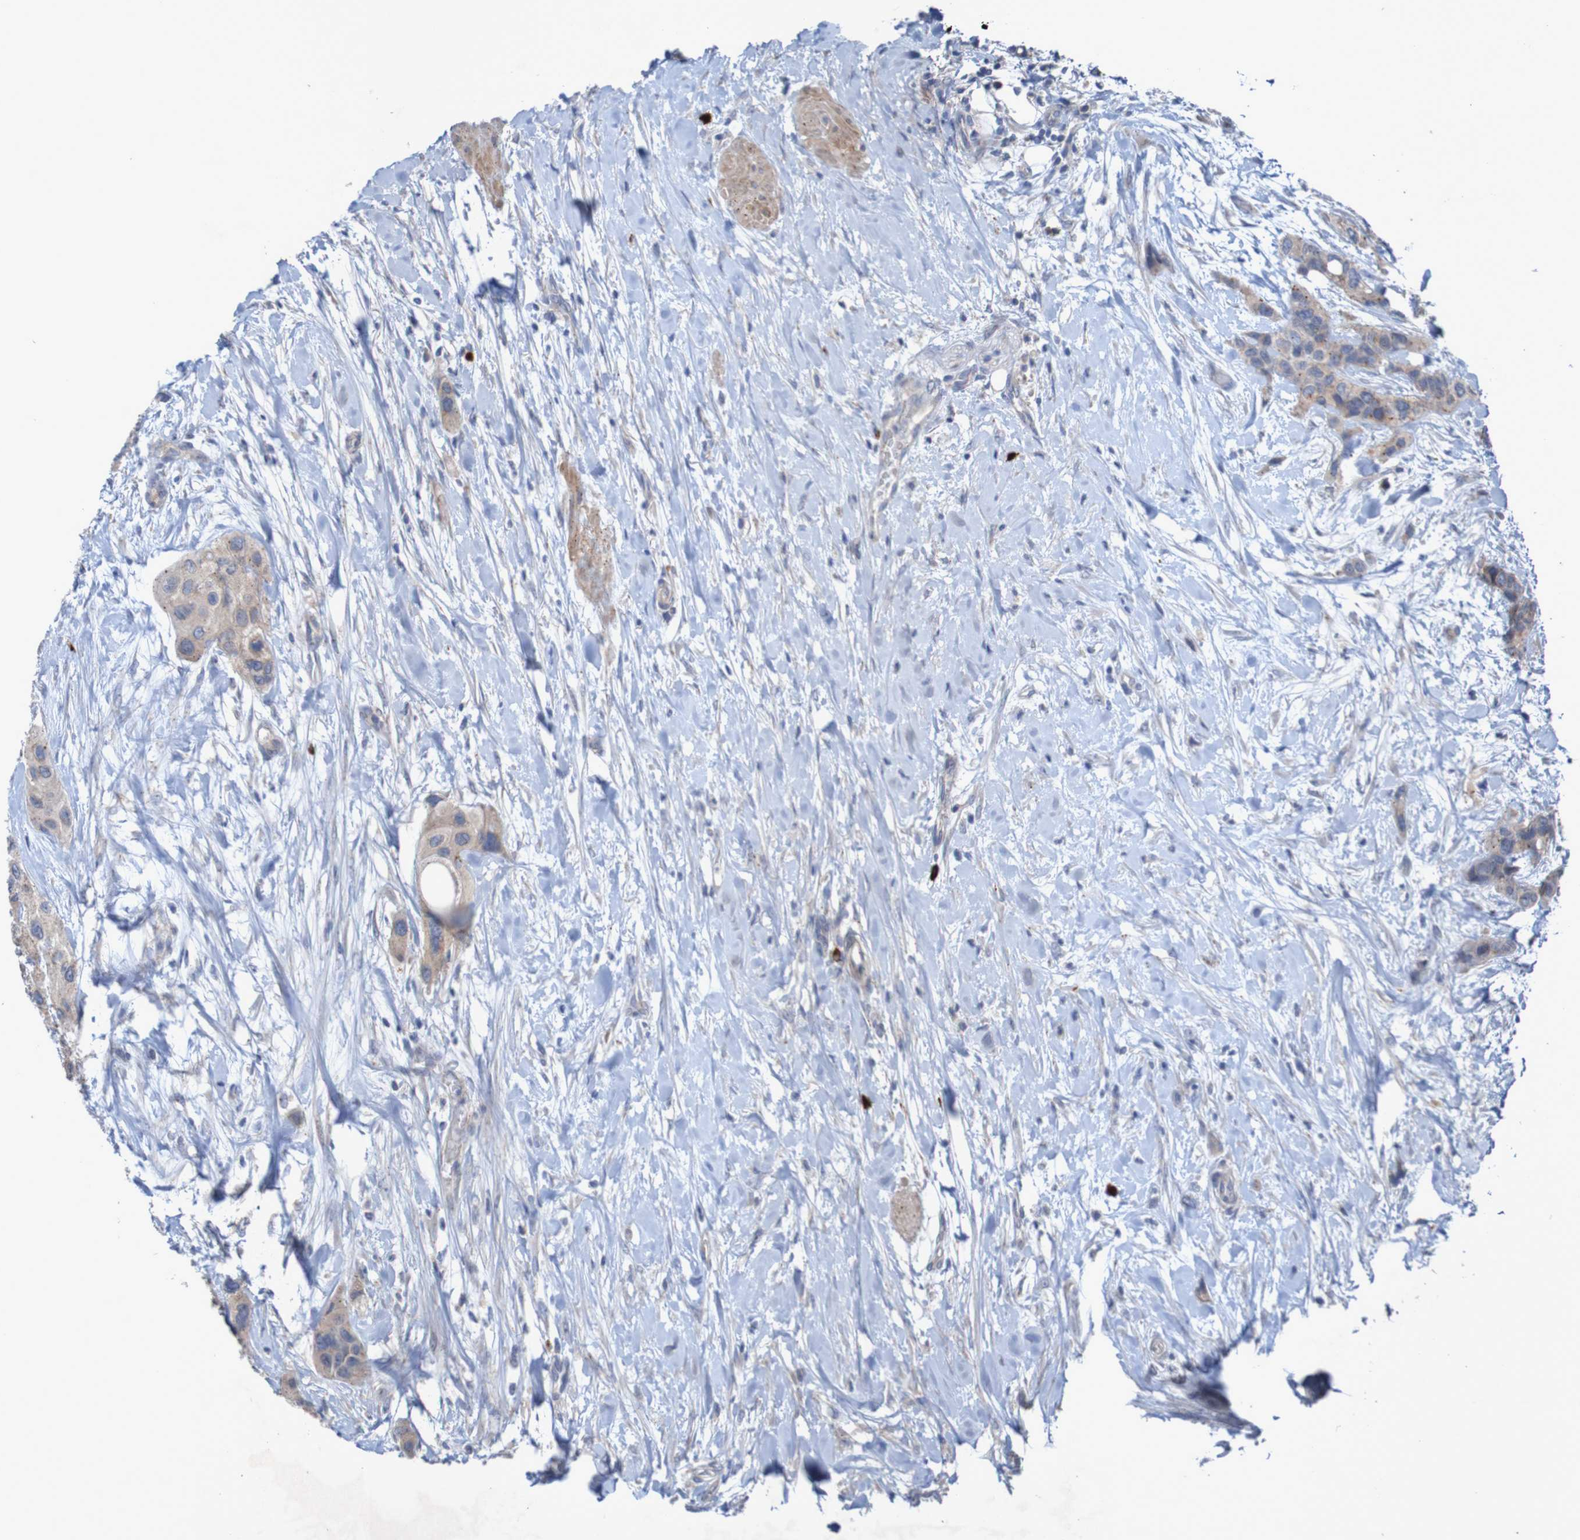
{"staining": {"intensity": "weak", "quantity": ">75%", "location": "cytoplasmic/membranous"}, "tissue": "urothelial cancer", "cell_type": "Tumor cells", "image_type": "cancer", "snomed": [{"axis": "morphology", "description": "Urothelial carcinoma, High grade"}, {"axis": "topography", "description": "Urinary bladder"}], "caption": "Approximately >75% of tumor cells in human urothelial cancer demonstrate weak cytoplasmic/membranous protein positivity as visualized by brown immunohistochemical staining.", "gene": "ANGPT4", "patient": {"sex": "female", "age": 56}}